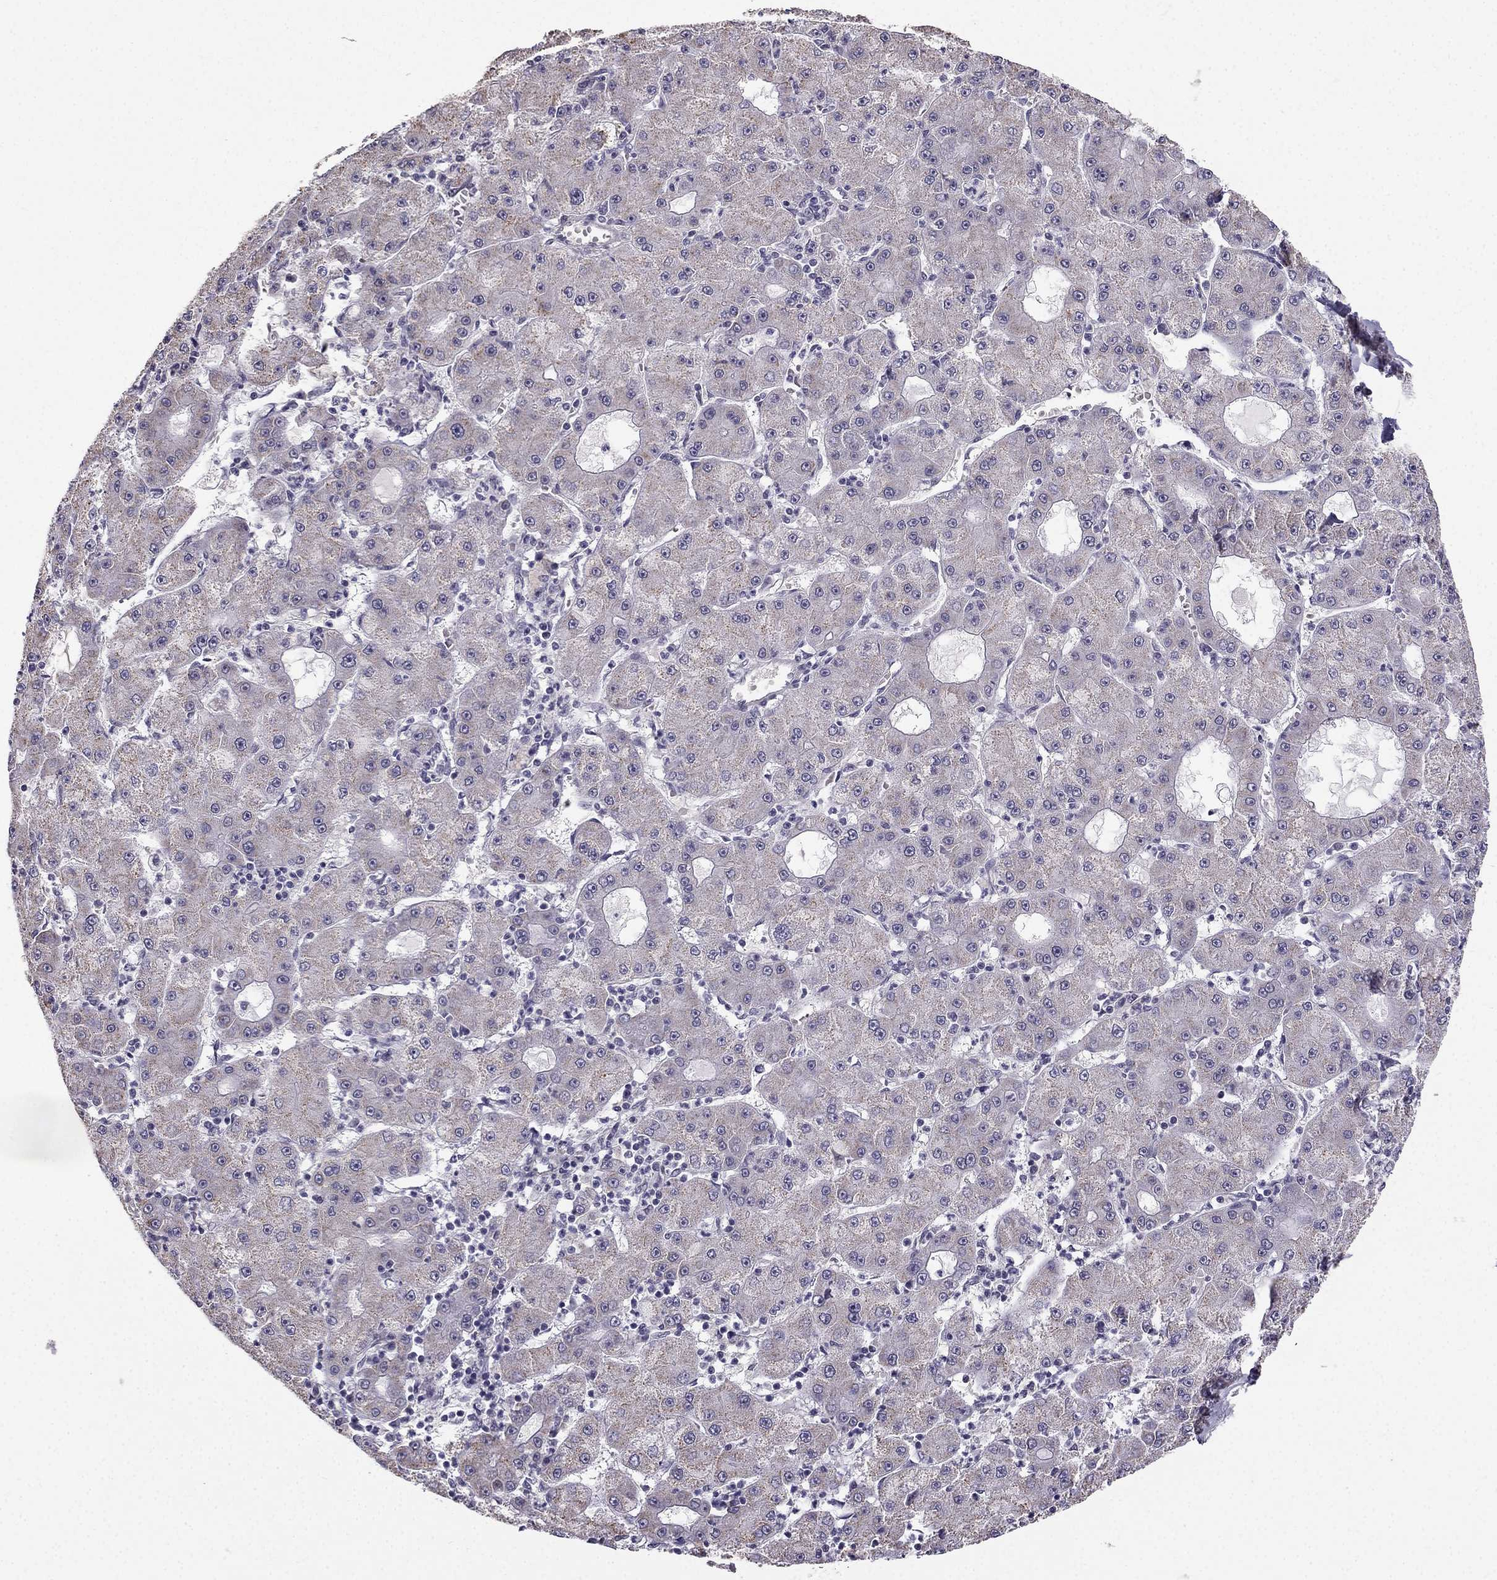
{"staining": {"intensity": "weak", "quantity": ">75%", "location": "cytoplasmic/membranous"}, "tissue": "liver cancer", "cell_type": "Tumor cells", "image_type": "cancer", "snomed": [{"axis": "morphology", "description": "Carcinoma, Hepatocellular, NOS"}, {"axis": "topography", "description": "Liver"}], "caption": "High-power microscopy captured an immunohistochemistry (IHC) micrograph of liver cancer, revealing weak cytoplasmic/membranous staining in about >75% of tumor cells.", "gene": "TSPYL5", "patient": {"sex": "male", "age": 73}}